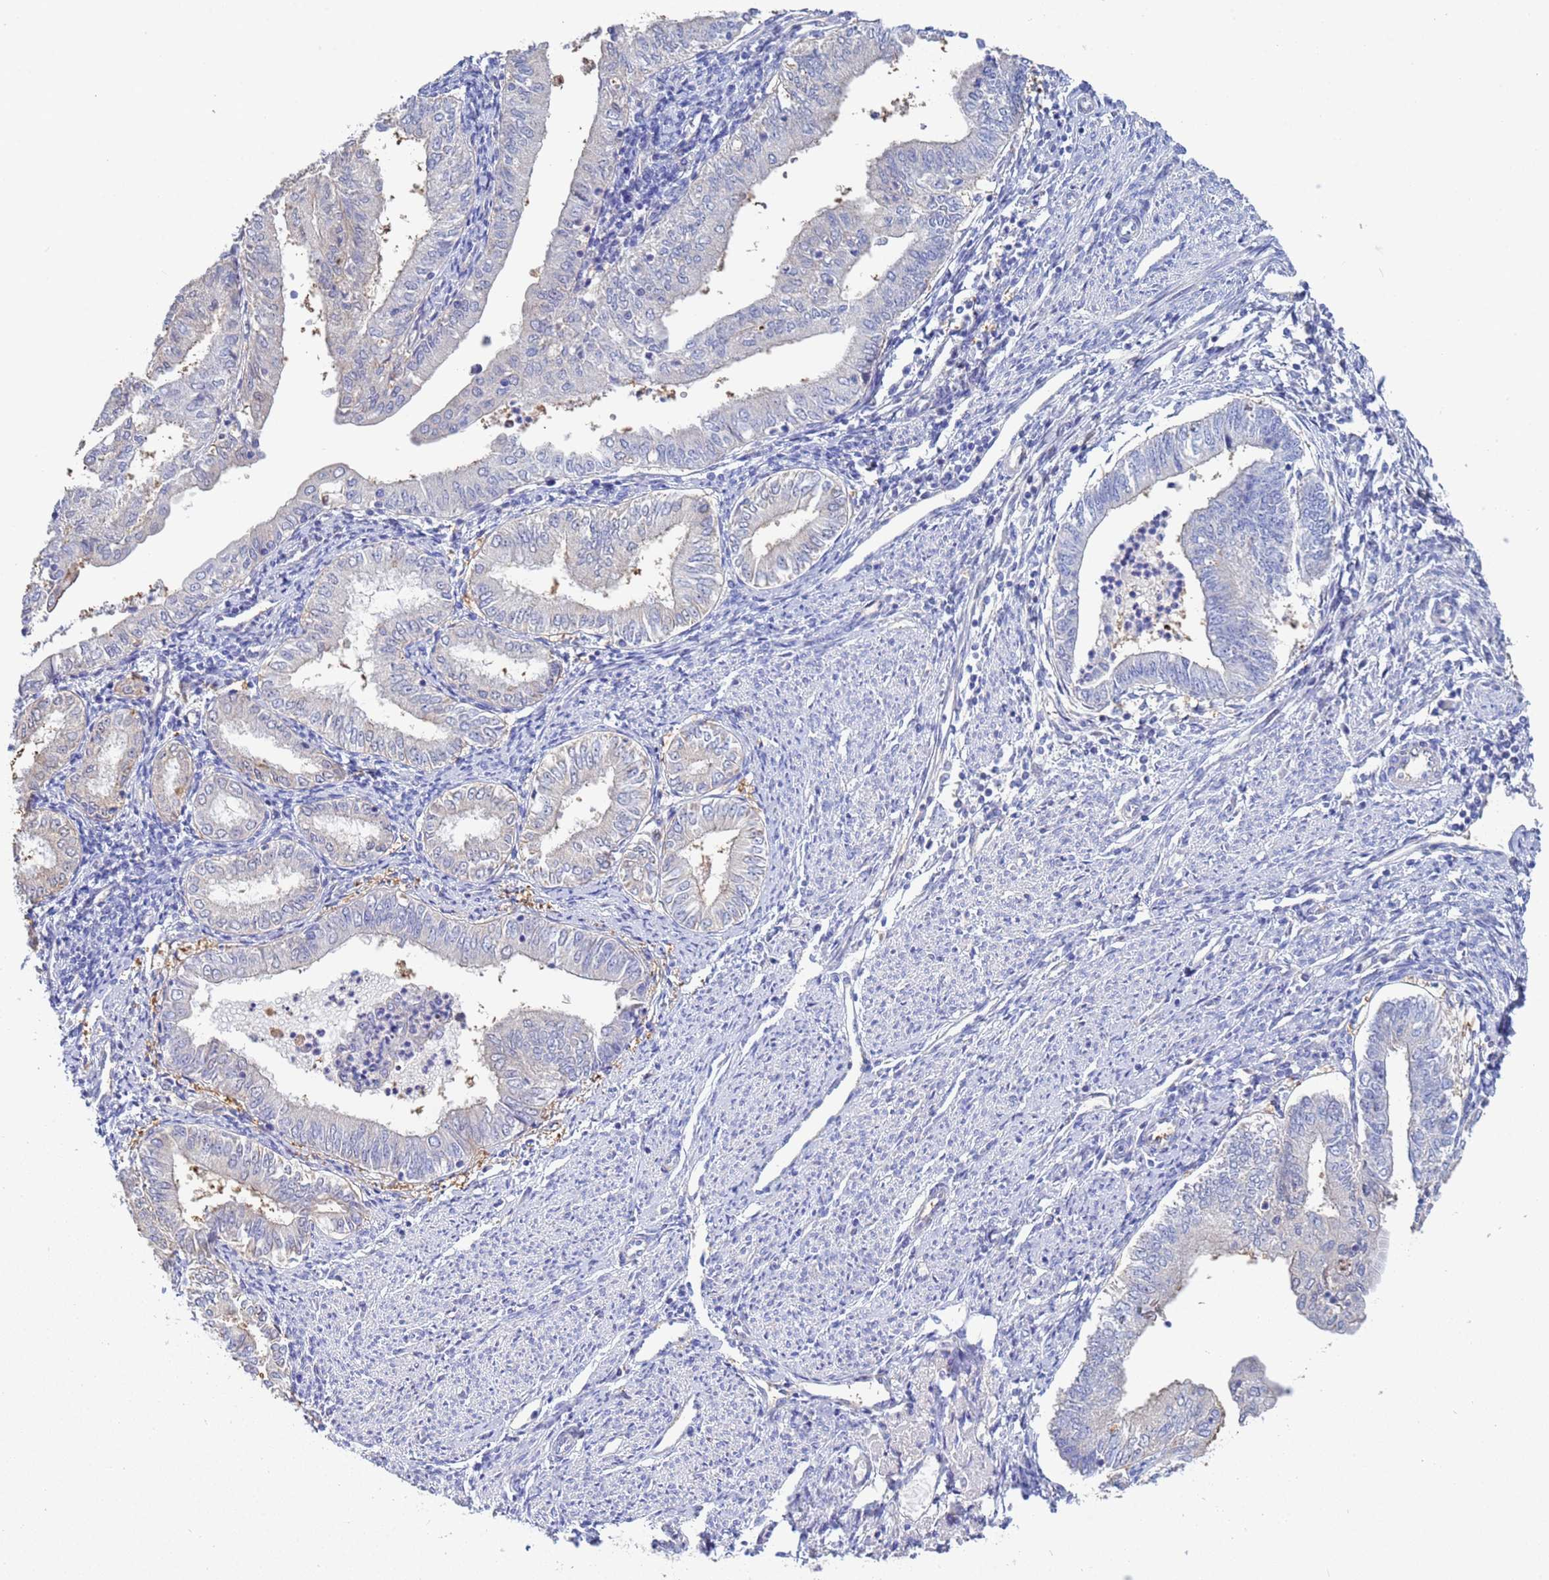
{"staining": {"intensity": "negative", "quantity": "none", "location": "none"}, "tissue": "endometrial cancer", "cell_type": "Tumor cells", "image_type": "cancer", "snomed": [{"axis": "morphology", "description": "Adenocarcinoma, NOS"}, {"axis": "topography", "description": "Endometrium"}], "caption": "IHC of endometrial cancer (adenocarcinoma) displays no positivity in tumor cells.", "gene": "PPP6R1", "patient": {"sex": "female", "age": 66}}